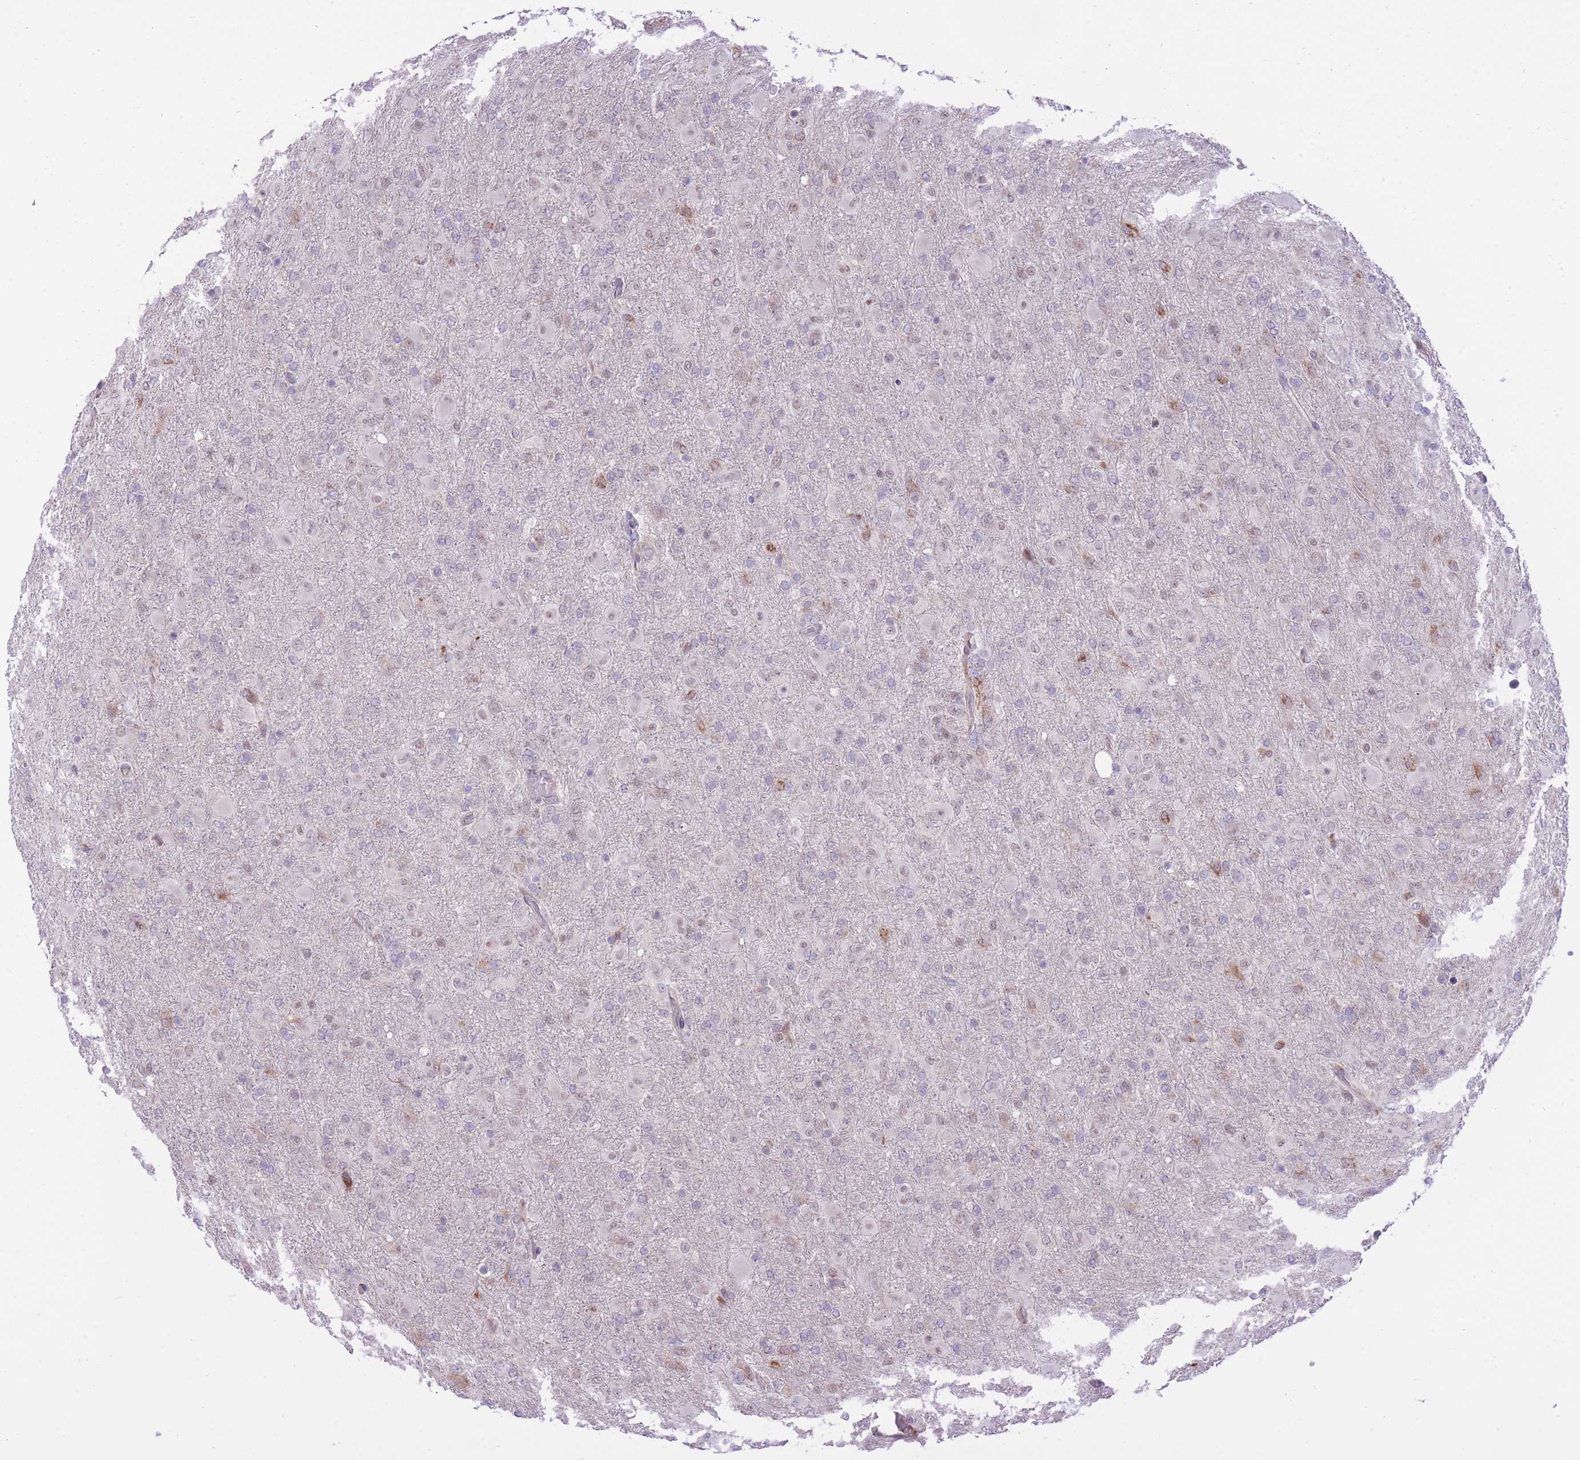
{"staining": {"intensity": "weak", "quantity": "<25%", "location": "nuclear"}, "tissue": "glioma", "cell_type": "Tumor cells", "image_type": "cancer", "snomed": [{"axis": "morphology", "description": "Glioma, malignant, Low grade"}, {"axis": "topography", "description": "Brain"}], "caption": "IHC histopathology image of glioma stained for a protein (brown), which reveals no expression in tumor cells. (DAB (3,3'-diaminobenzidine) IHC, high magnification).", "gene": "ELL", "patient": {"sex": "male", "age": 65}}